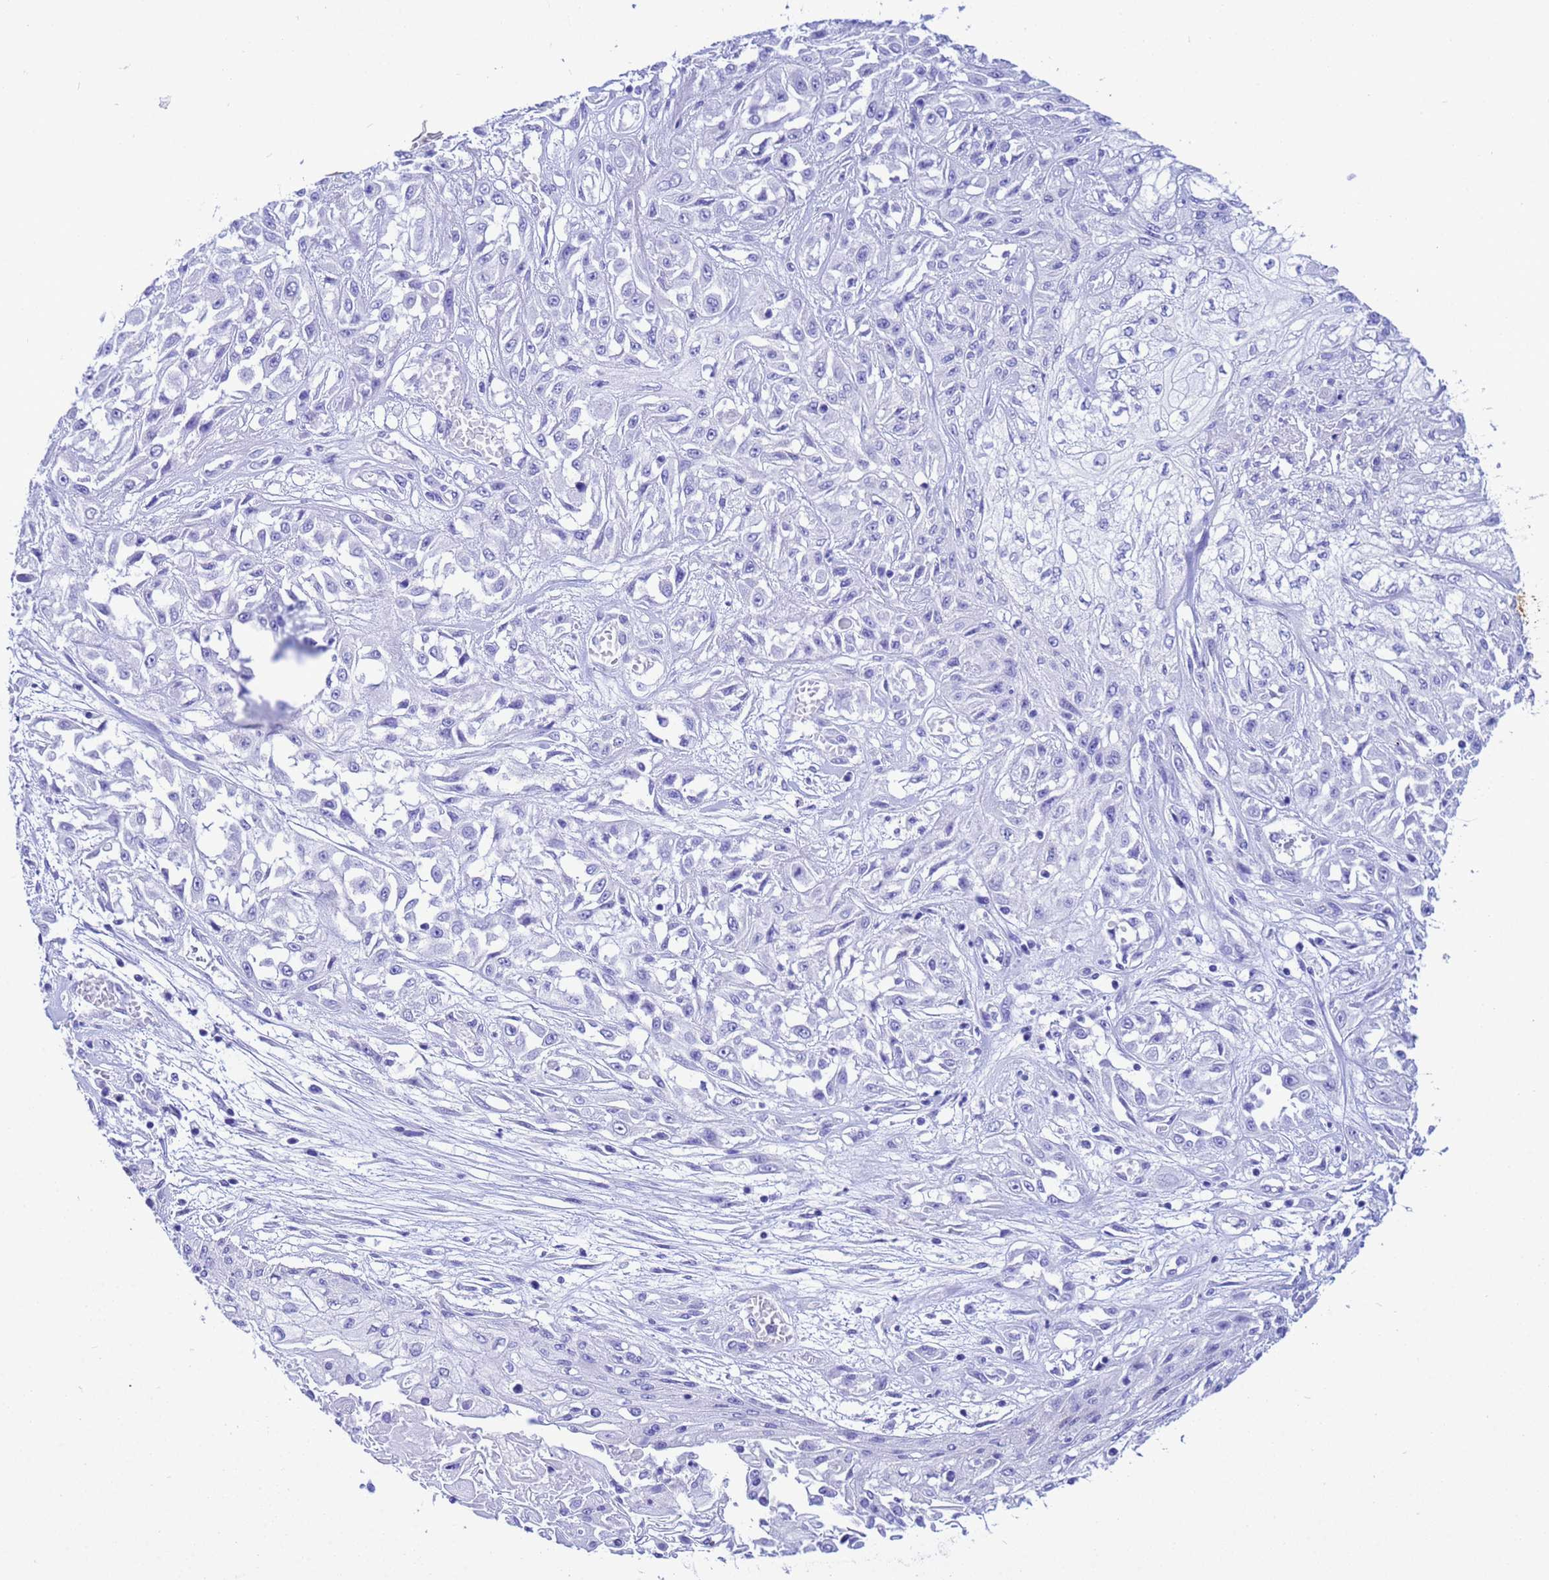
{"staining": {"intensity": "negative", "quantity": "none", "location": "none"}, "tissue": "skin cancer", "cell_type": "Tumor cells", "image_type": "cancer", "snomed": [{"axis": "morphology", "description": "Squamous cell carcinoma, NOS"}, {"axis": "morphology", "description": "Squamous cell carcinoma, metastatic, NOS"}, {"axis": "topography", "description": "Skin"}, {"axis": "topography", "description": "Lymph node"}], "caption": "This image is of skin cancer (metastatic squamous cell carcinoma) stained with IHC to label a protein in brown with the nuclei are counter-stained blue. There is no staining in tumor cells. The staining is performed using DAB (3,3'-diaminobenzidine) brown chromogen with nuclei counter-stained in using hematoxylin.", "gene": "AKR1C2", "patient": {"sex": "male", "age": 75}}